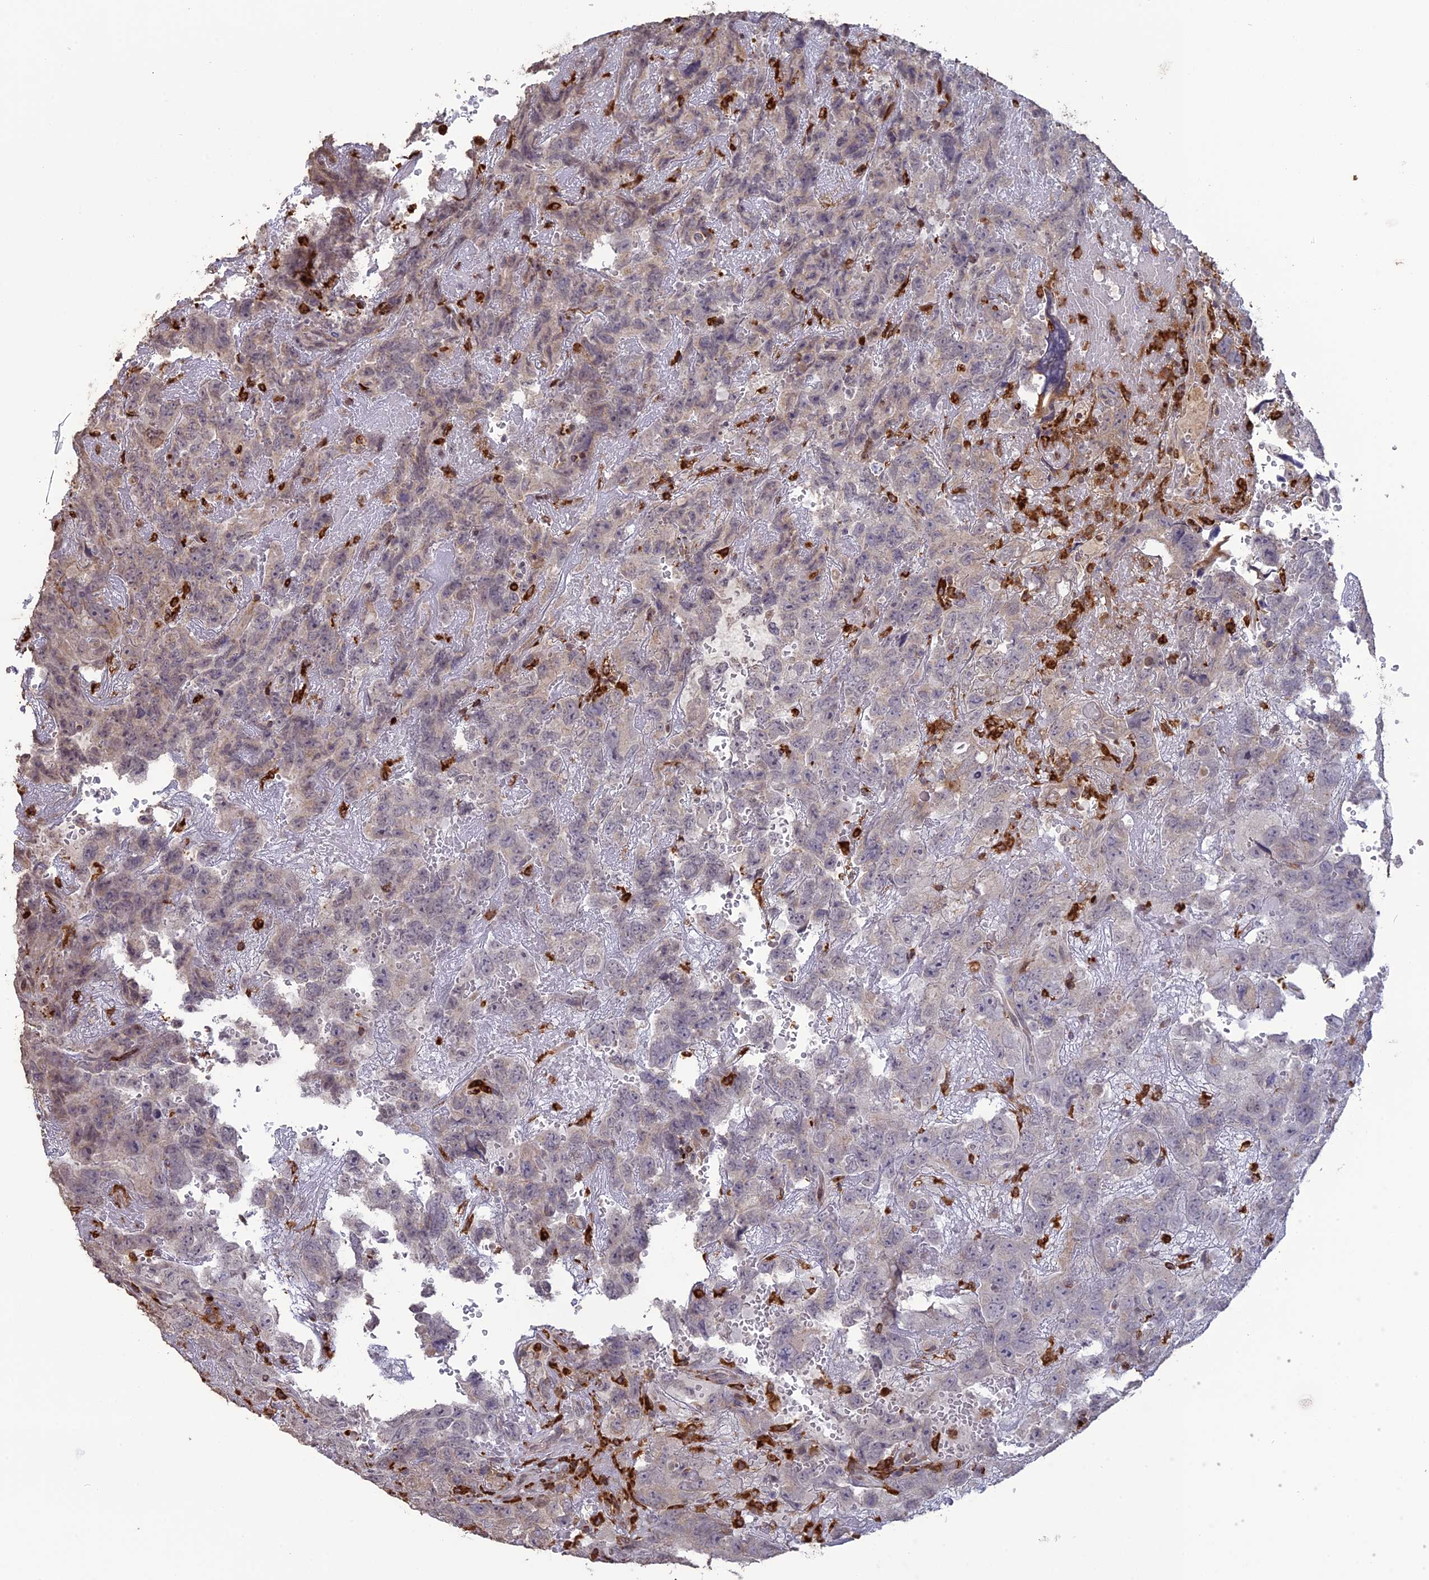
{"staining": {"intensity": "negative", "quantity": "none", "location": "none"}, "tissue": "testis cancer", "cell_type": "Tumor cells", "image_type": "cancer", "snomed": [{"axis": "morphology", "description": "Carcinoma, Embryonal, NOS"}, {"axis": "topography", "description": "Testis"}], "caption": "This histopathology image is of embryonal carcinoma (testis) stained with immunohistochemistry (IHC) to label a protein in brown with the nuclei are counter-stained blue. There is no expression in tumor cells.", "gene": "APOBR", "patient": {"sex": "male", "age": 45}}